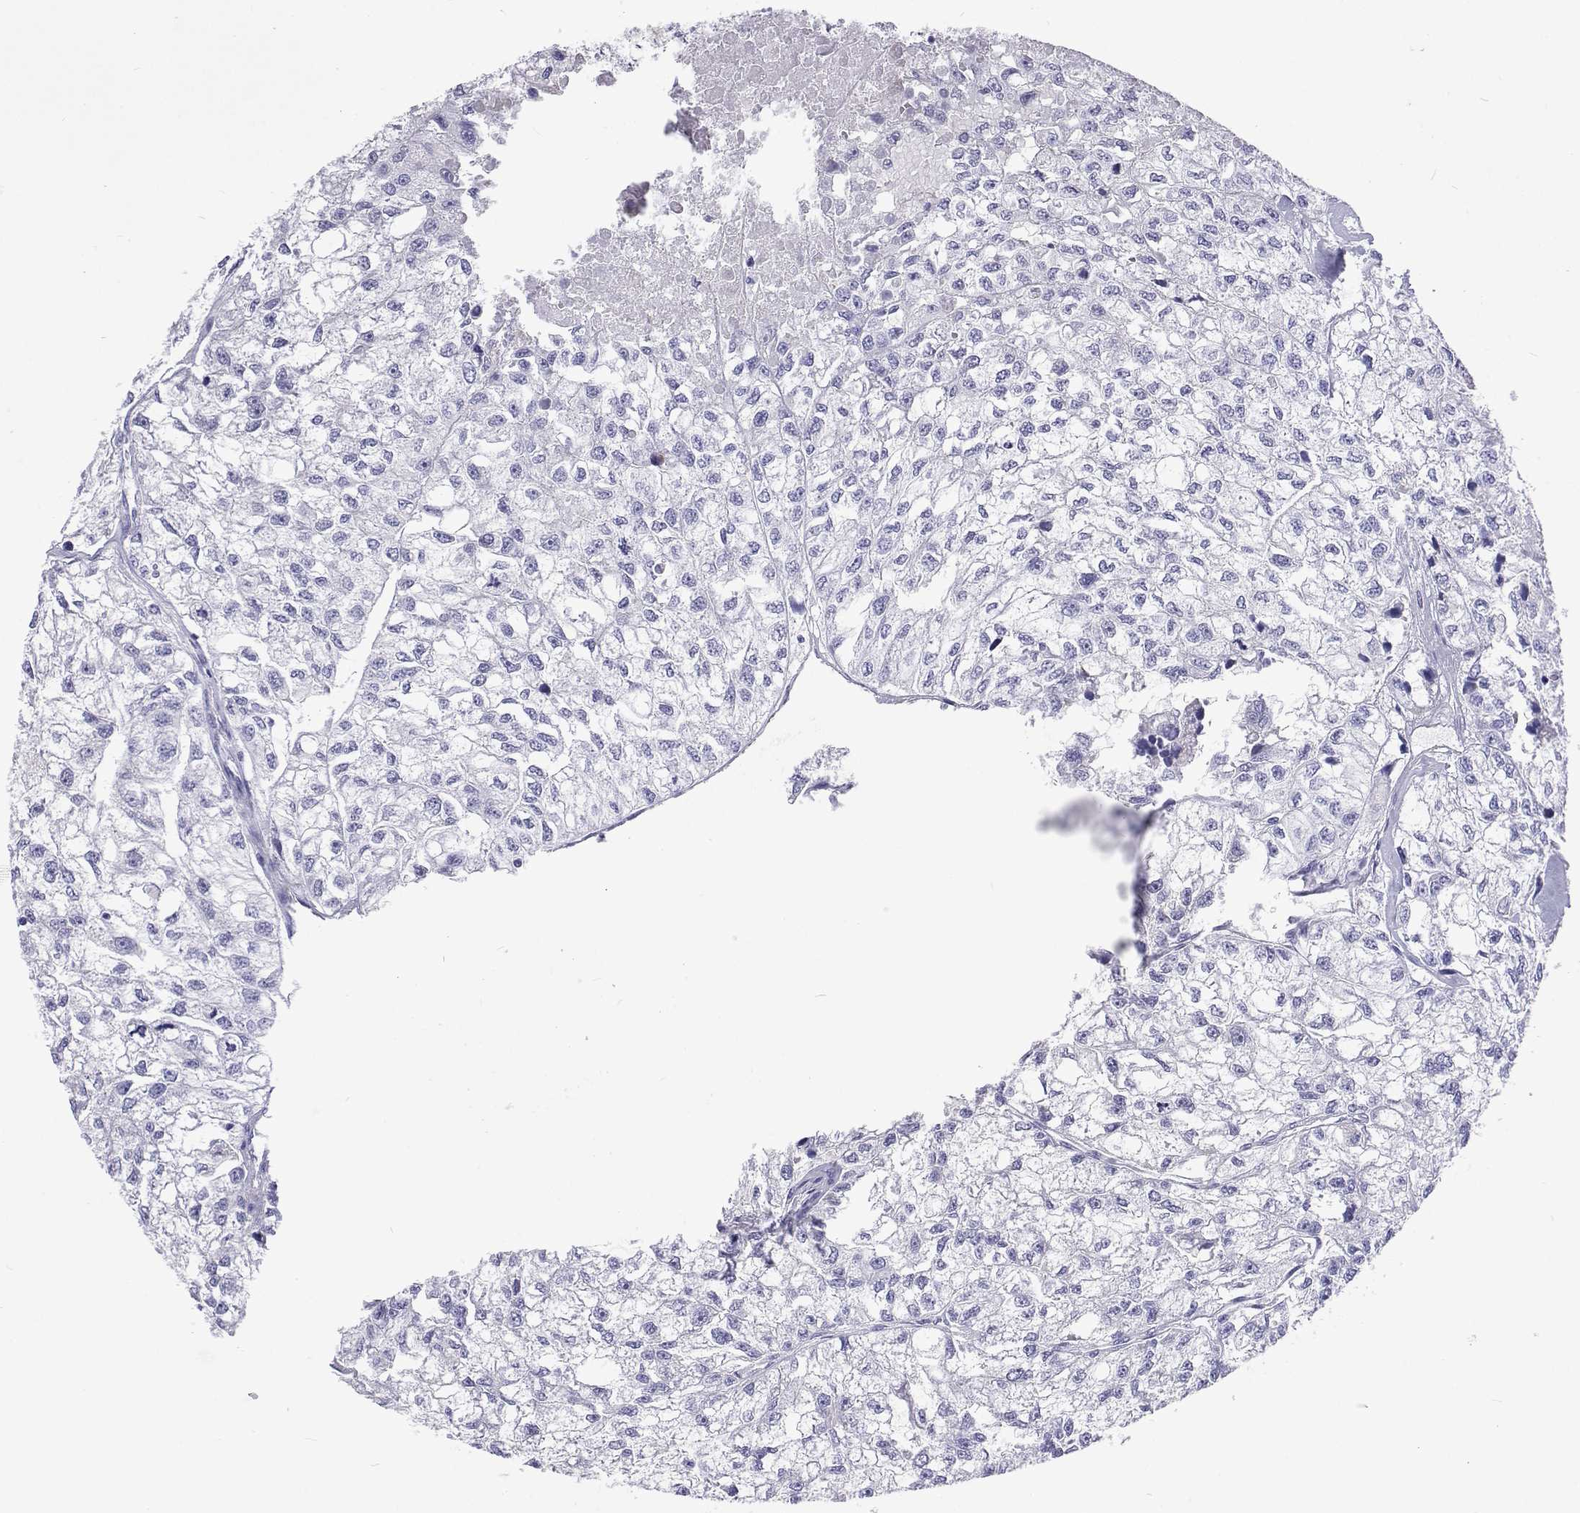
{"staining": {"intensity": "negative", "quantity": "none", "location": "none"}, "tissue": "renal cancer", "cell_type": "Tumor cells", "image_type": "cancer", "snomed": [{"axis": "morphology", "description": "Adenocarcinoma, NOS"}, {"axis": "topography", "description": "Kidney"}], "caption": "This is an immunohistochemistry image of renal adenocarcinoma. There is no expression in tumor cells.", "gene": "UMODL1", "patient": {"sex": "male", "age": 56}}